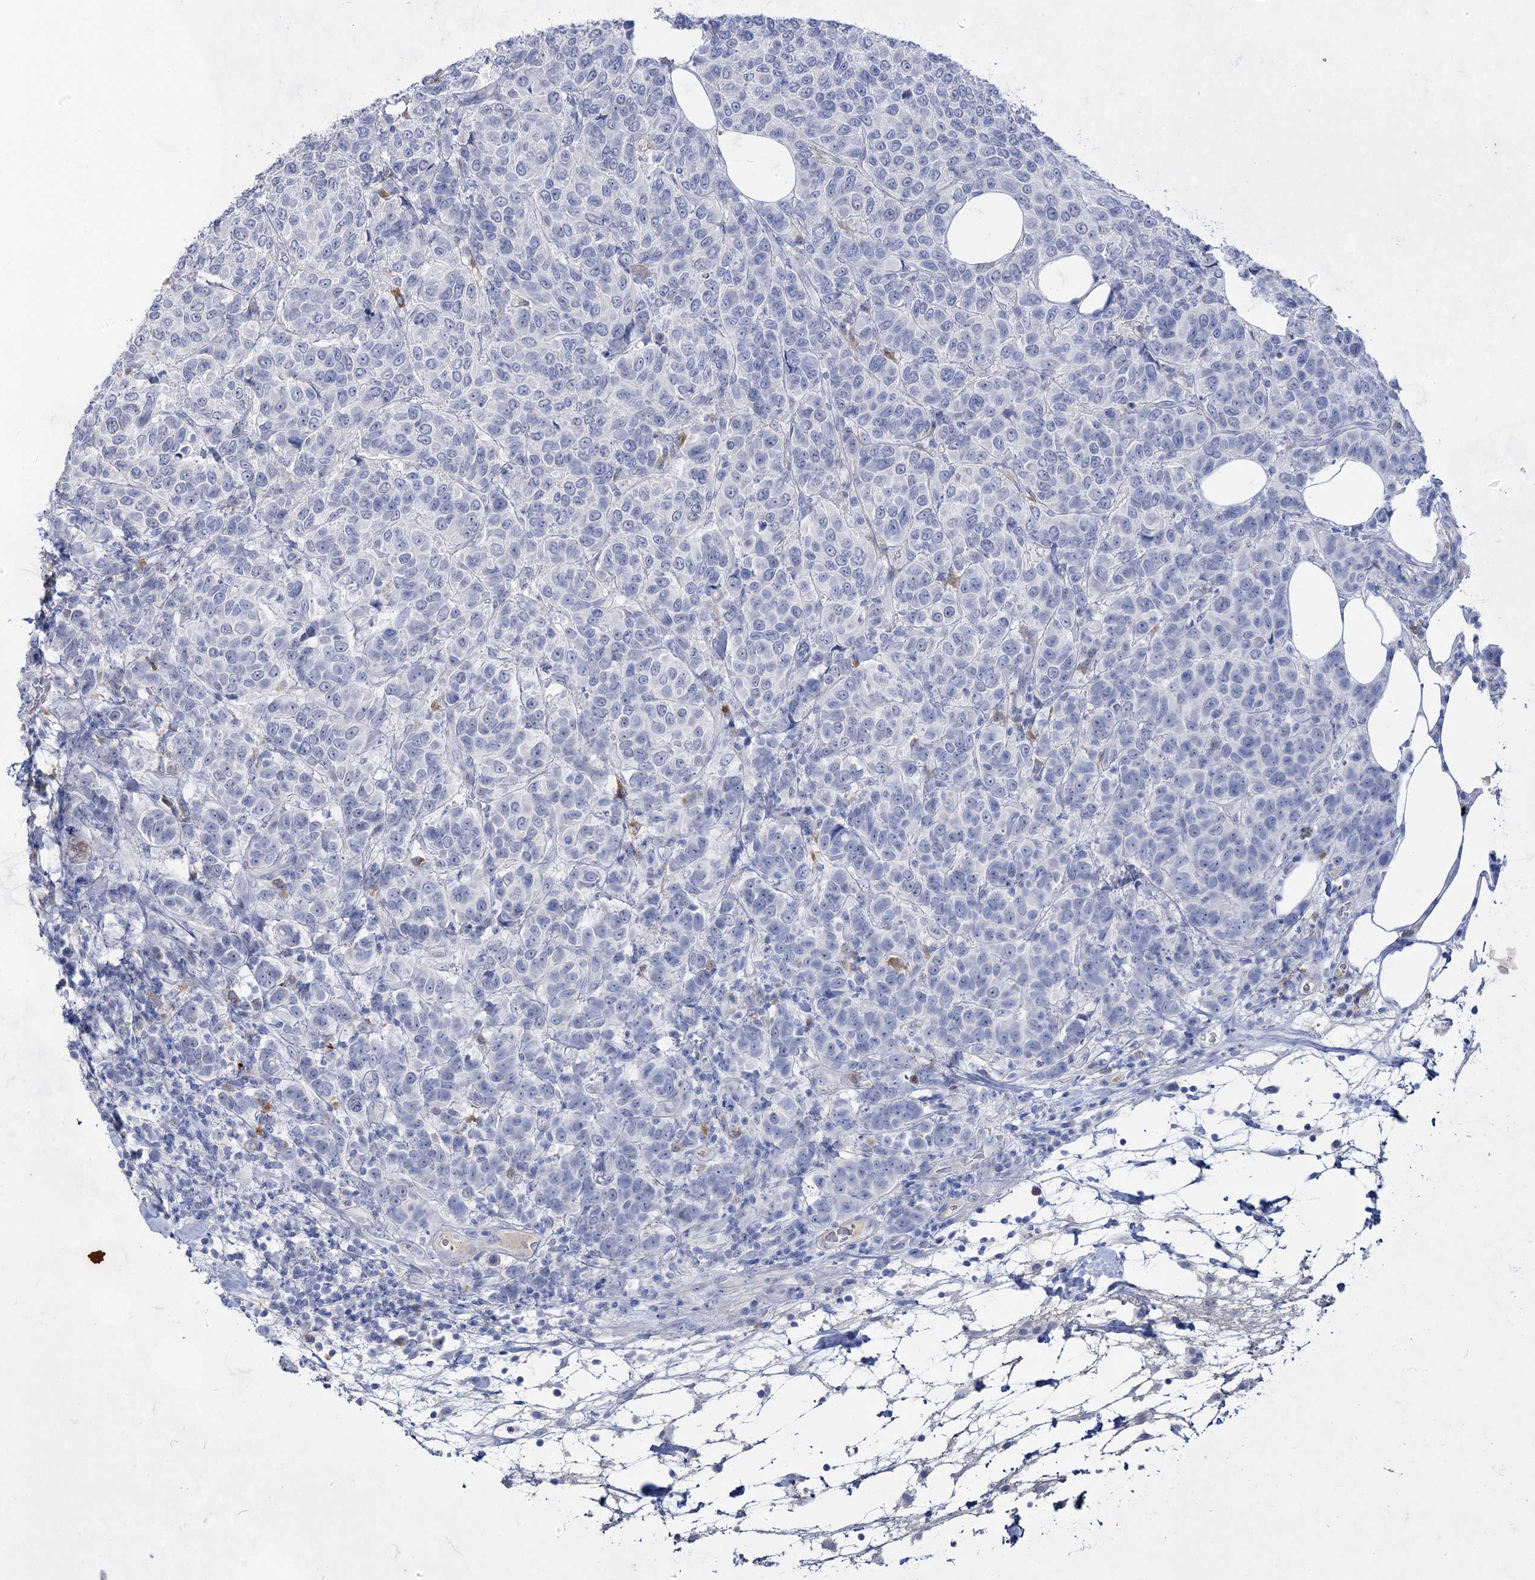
{"staining": {"intensity": "negative", "quantity": "none", "location": "none"}, "tissue": "breast cancer", "cell_type": "Tumor cells", "image_type": "cancer", "snomed": [{"axis": "morphology", "description": "Duct carcinoma"}, {"axis": "topography", "description": "Breast"}], "caption": "Immunohistochemical staining of human breast cancer (invasive ductal carcinoma) exhibits no significant staining in tumor cells.", "gene": "ACRV1", "patient": {"sex": "female", "age": 55}}